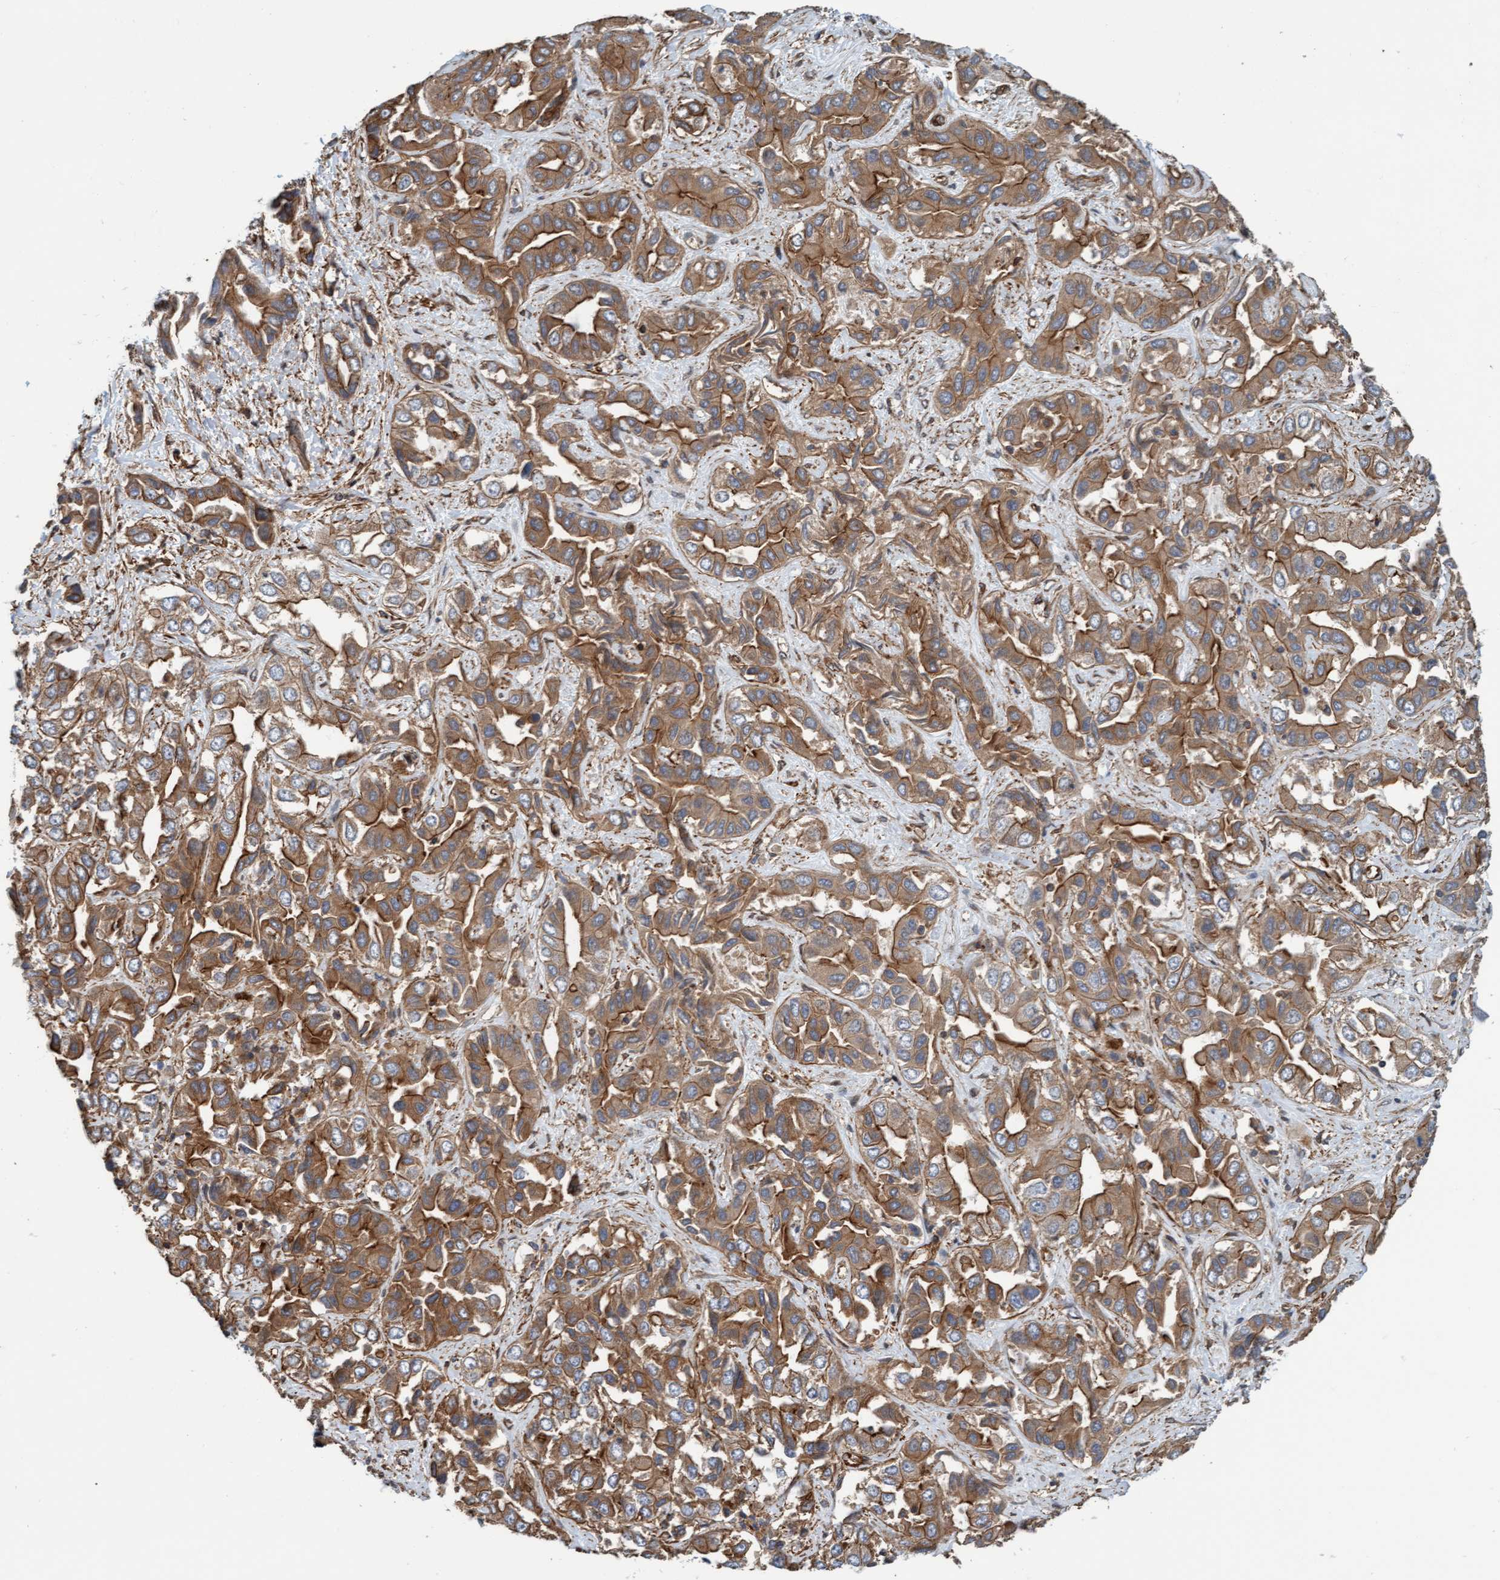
{"staining": {"intensity": "moderate", "quantity": ">75%", "location": "cytoplasmic/membranous"}, "tissue": "liver cancer", "cell_type": "Tumor cells", "image_type": "cancer", "snomed": [{"axis": "morphology", "description": "Cholangiocarcinoma"}, {"axis": "topography", "description": "Liver"}], "caption": "Moderate cytoplasmic/membranous expression is present in about >75% of tumor cells in liver cholangiocarcinoma.", "gene": "STXBP4", "patient": {"sex": "female", "age": 52}}